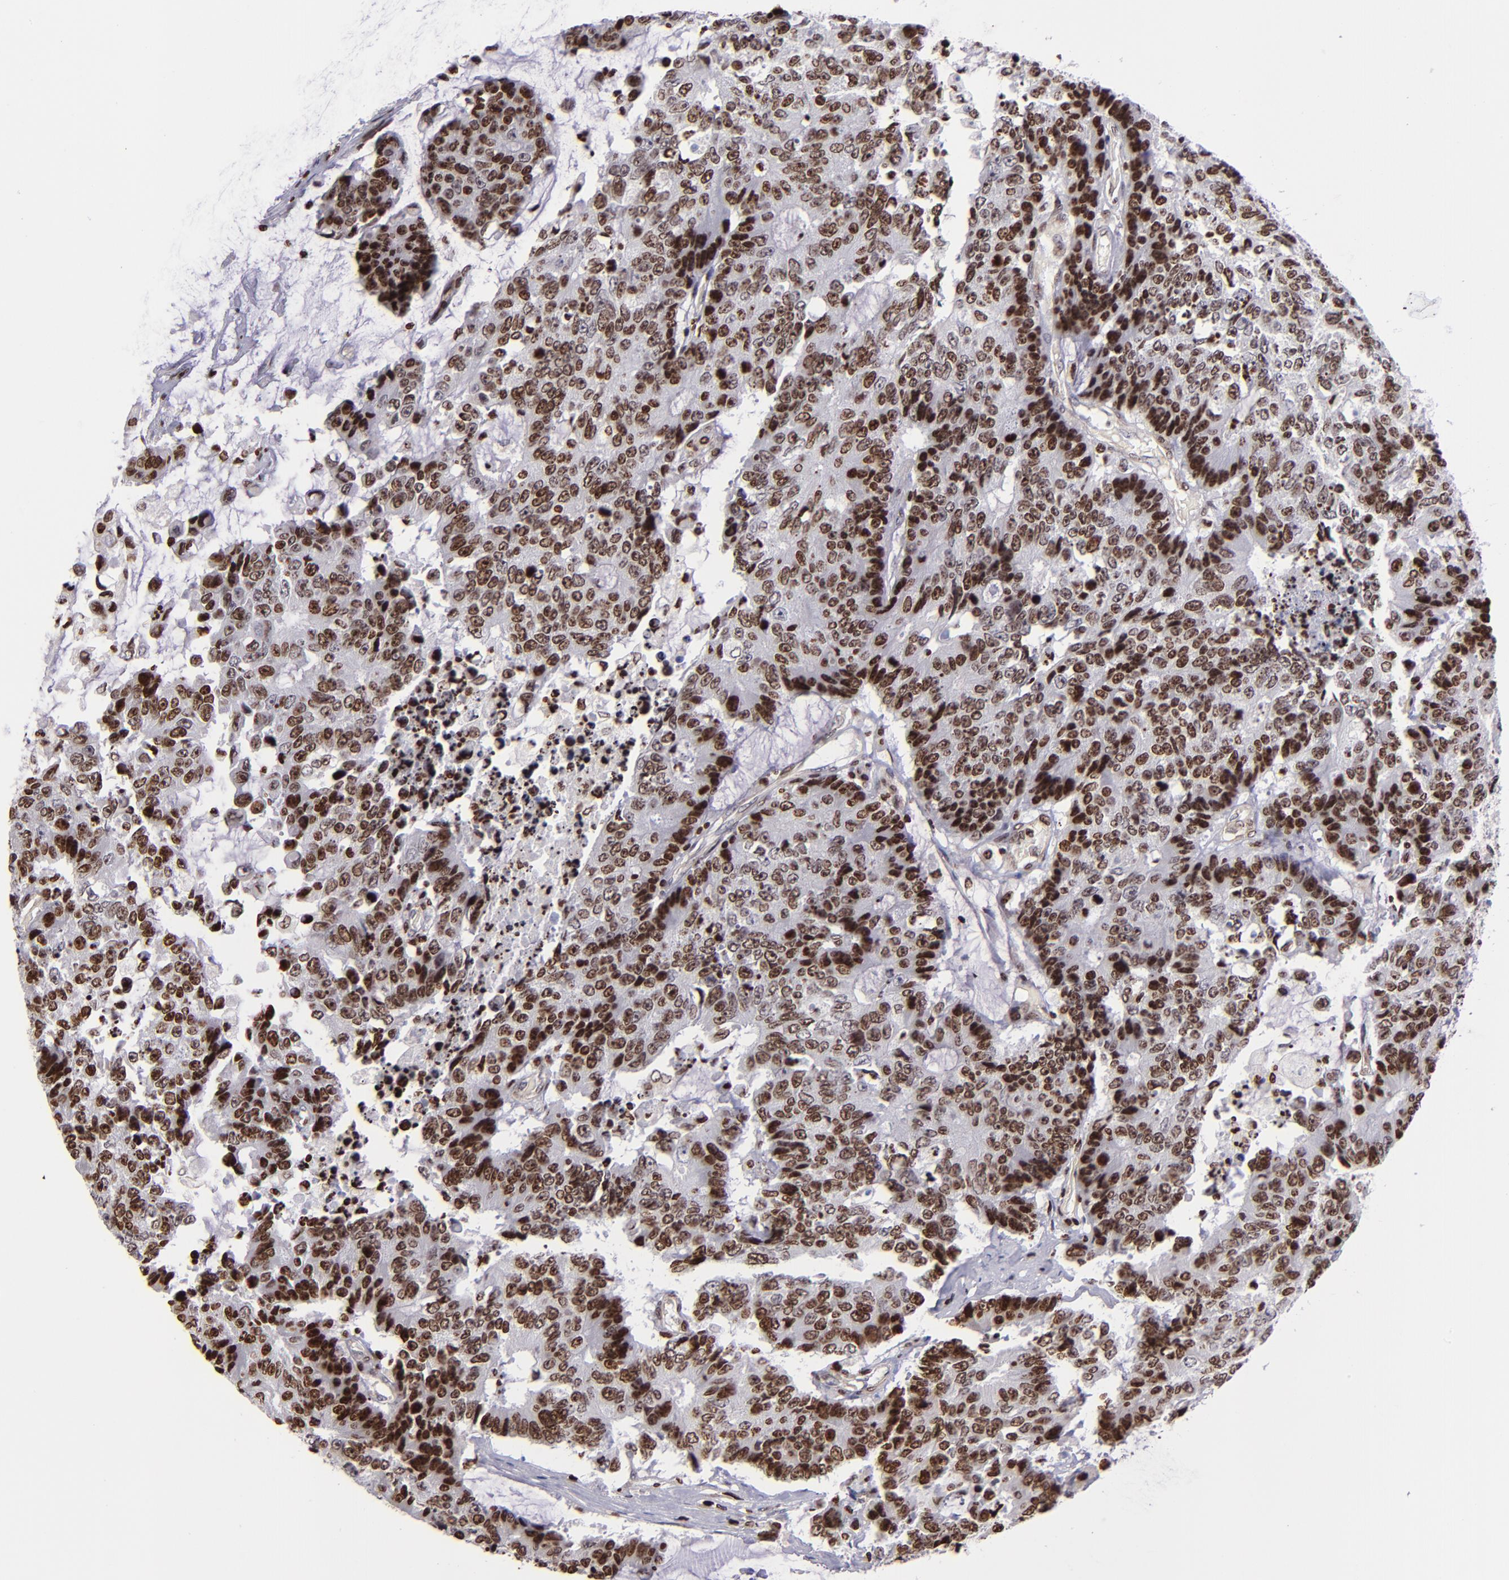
{"staining": {"intensity": "strong", "quantity": ">75%", "location": "nuclear"}, "tissue": "colorectal cancer", "cell_type": "Tumor cells", "image_type": "cancer", "snomed": [{"axis": "morphology", "description": "Adenocarcinoma, NOS"}, {"axis": "topography", "description": "Colon"}], "caption": "Colorectal cancer (adenocarcinoma) tissue shows strong nuclear staining in approximately >75% of tumor cells", "gene": "CDKL5", "patient": {"sex": "female", "age": 86}}